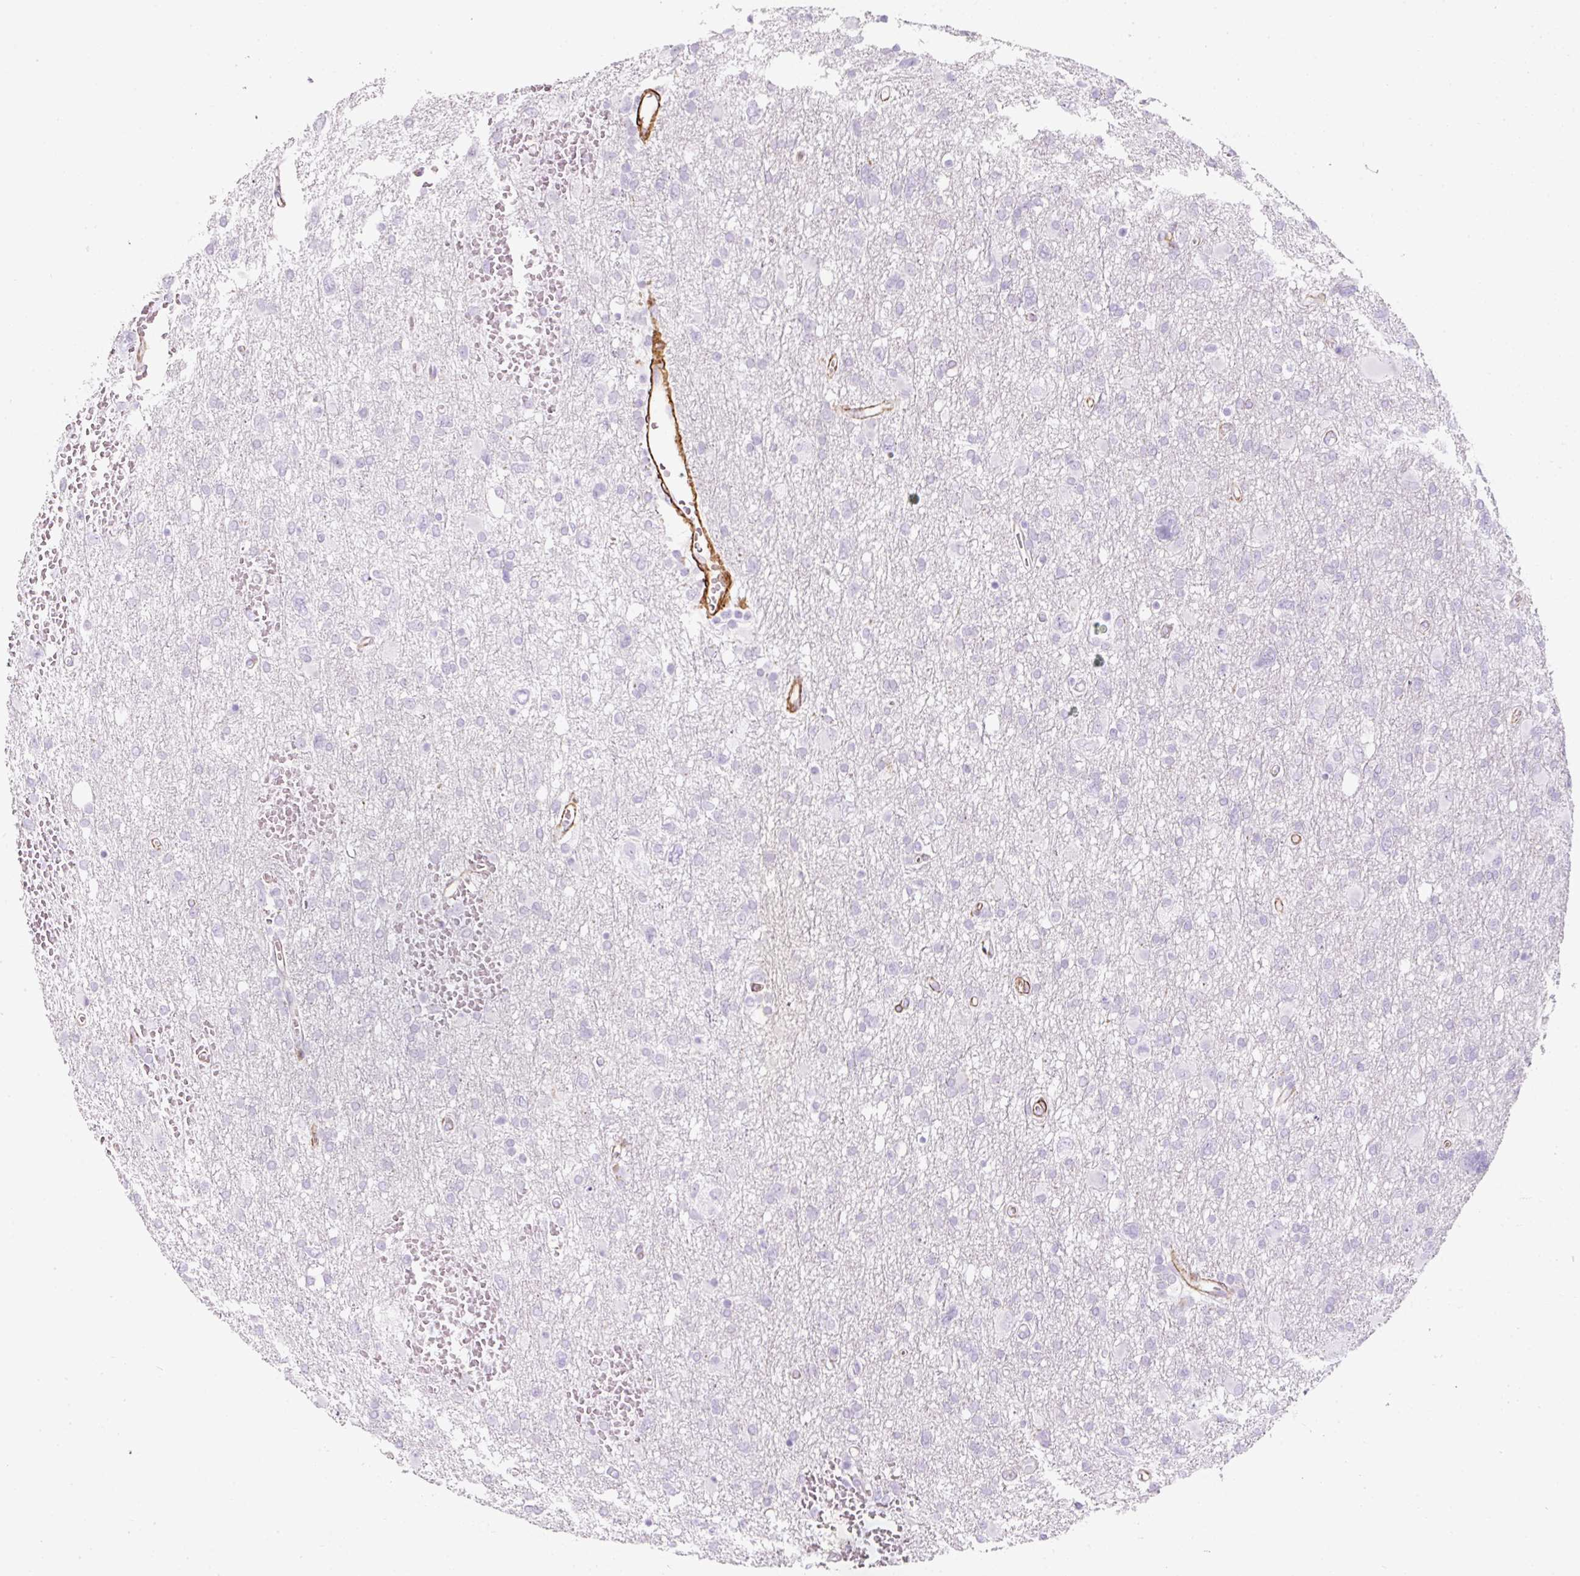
{"staining": {"intensity": "negative", "quantity": "none", "location": "none"}, "tissue": "glioma", "cell_type": "Tumor cells", "image_type": "cancer", "snomed": [{"axis": "morphology", "description": "Glioma, malignant, High grade"}, {"axis": "topography", "description": "Brain"}], "caption": "Protein analysis of high-grade glioma (malignant) demonstrates no significant positivity in tumor cells.", "gene": "CAVIN3", "patient": {"sex": "male", "age": 61}}